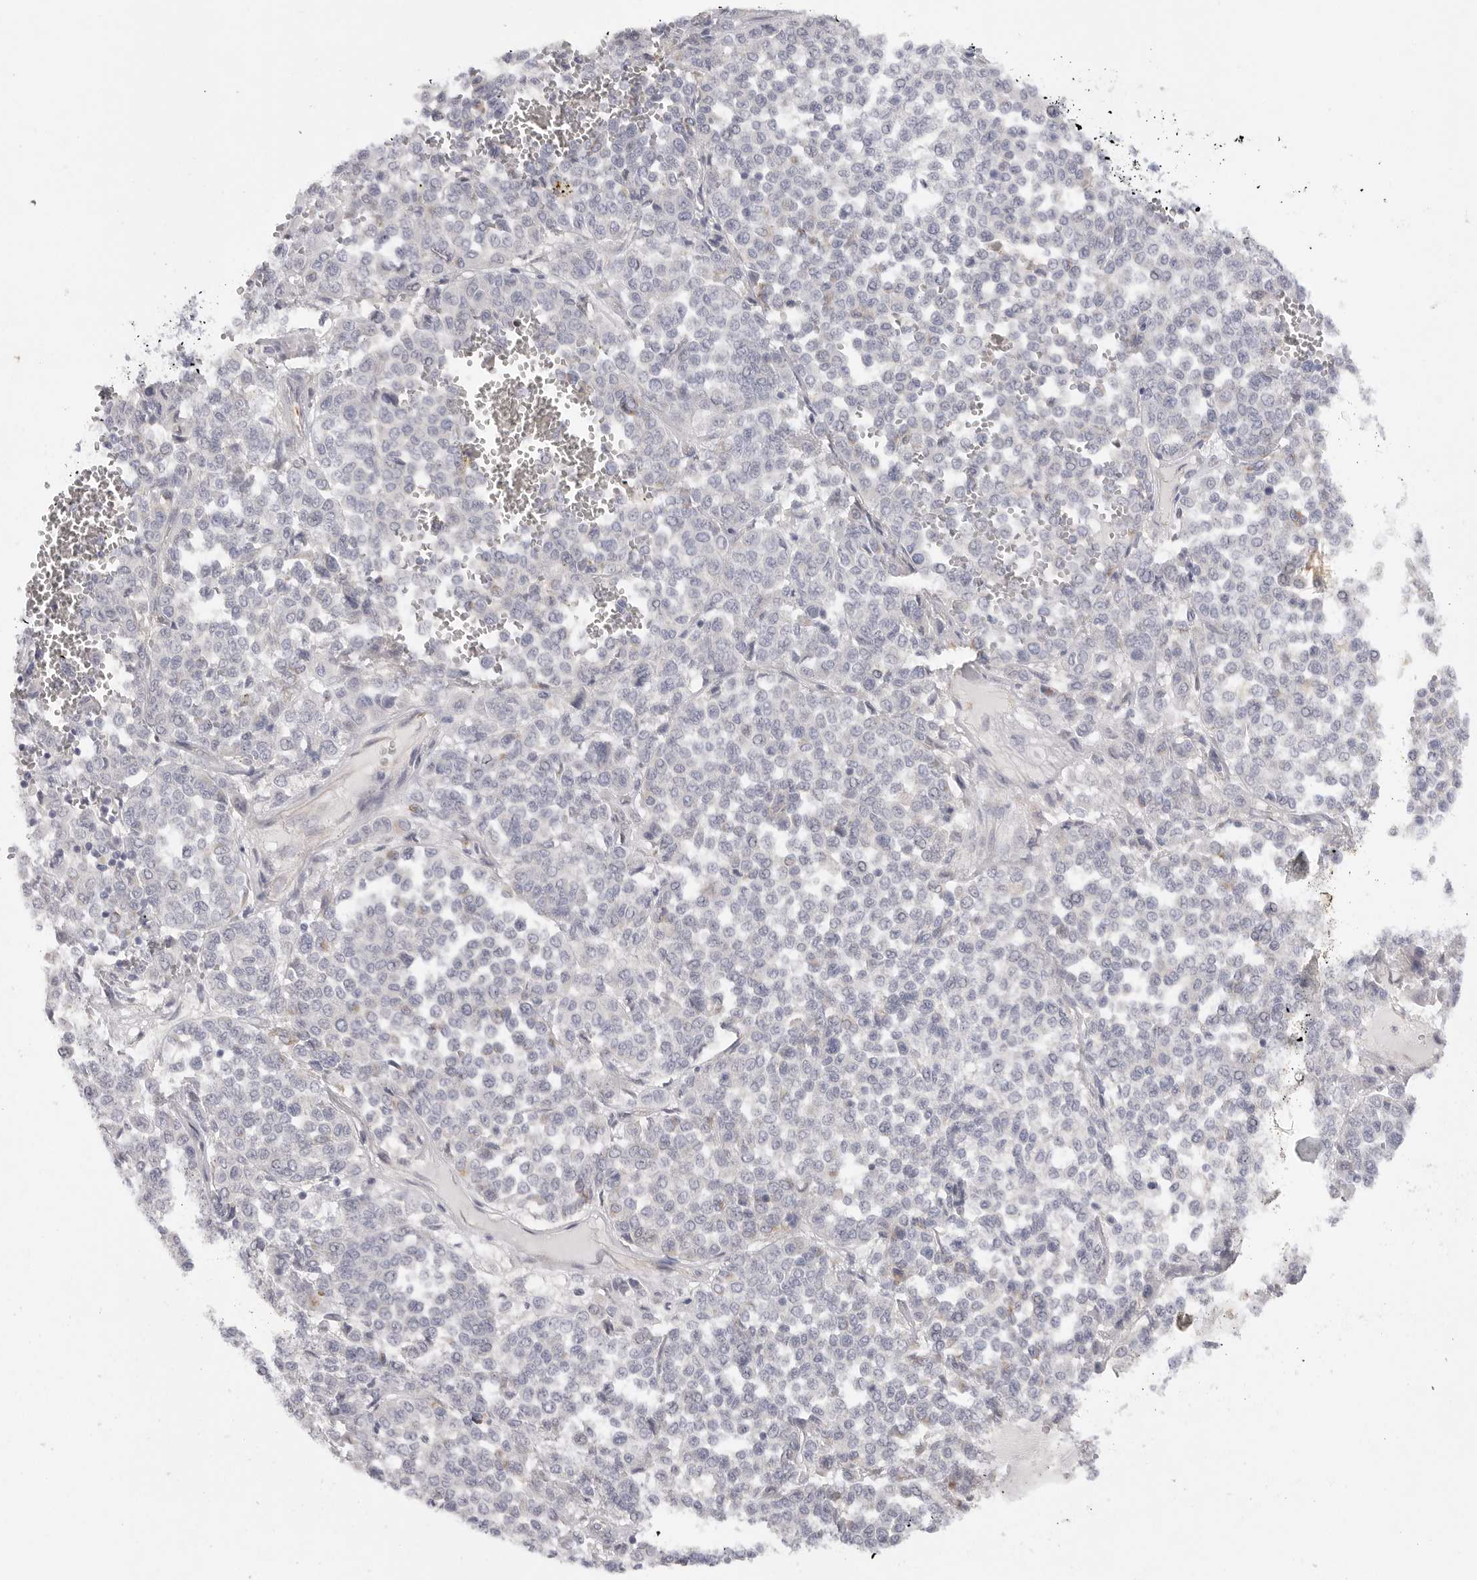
{"staining": {"intensity": "negative", "quantity": "none", "location": "none"}, "tissue": "melanoma", "cell_type": "Tumor cells", "image_type": "cancer", "snomed": [{"axis": "morphology", "description": "Malignant melanoma, Metastatic site"}, {"axis": "topography", "description": "Pancreas"}], "caption": "Malignant melanoma (metastatic site) was stained to show a protein in brown. There is no significant staining in tumor cells. (Immunohistochemistry, brightfield microscopy, high magnification).", "gene": "ELP3", "patient": {"sex": "female", "age": 30}}